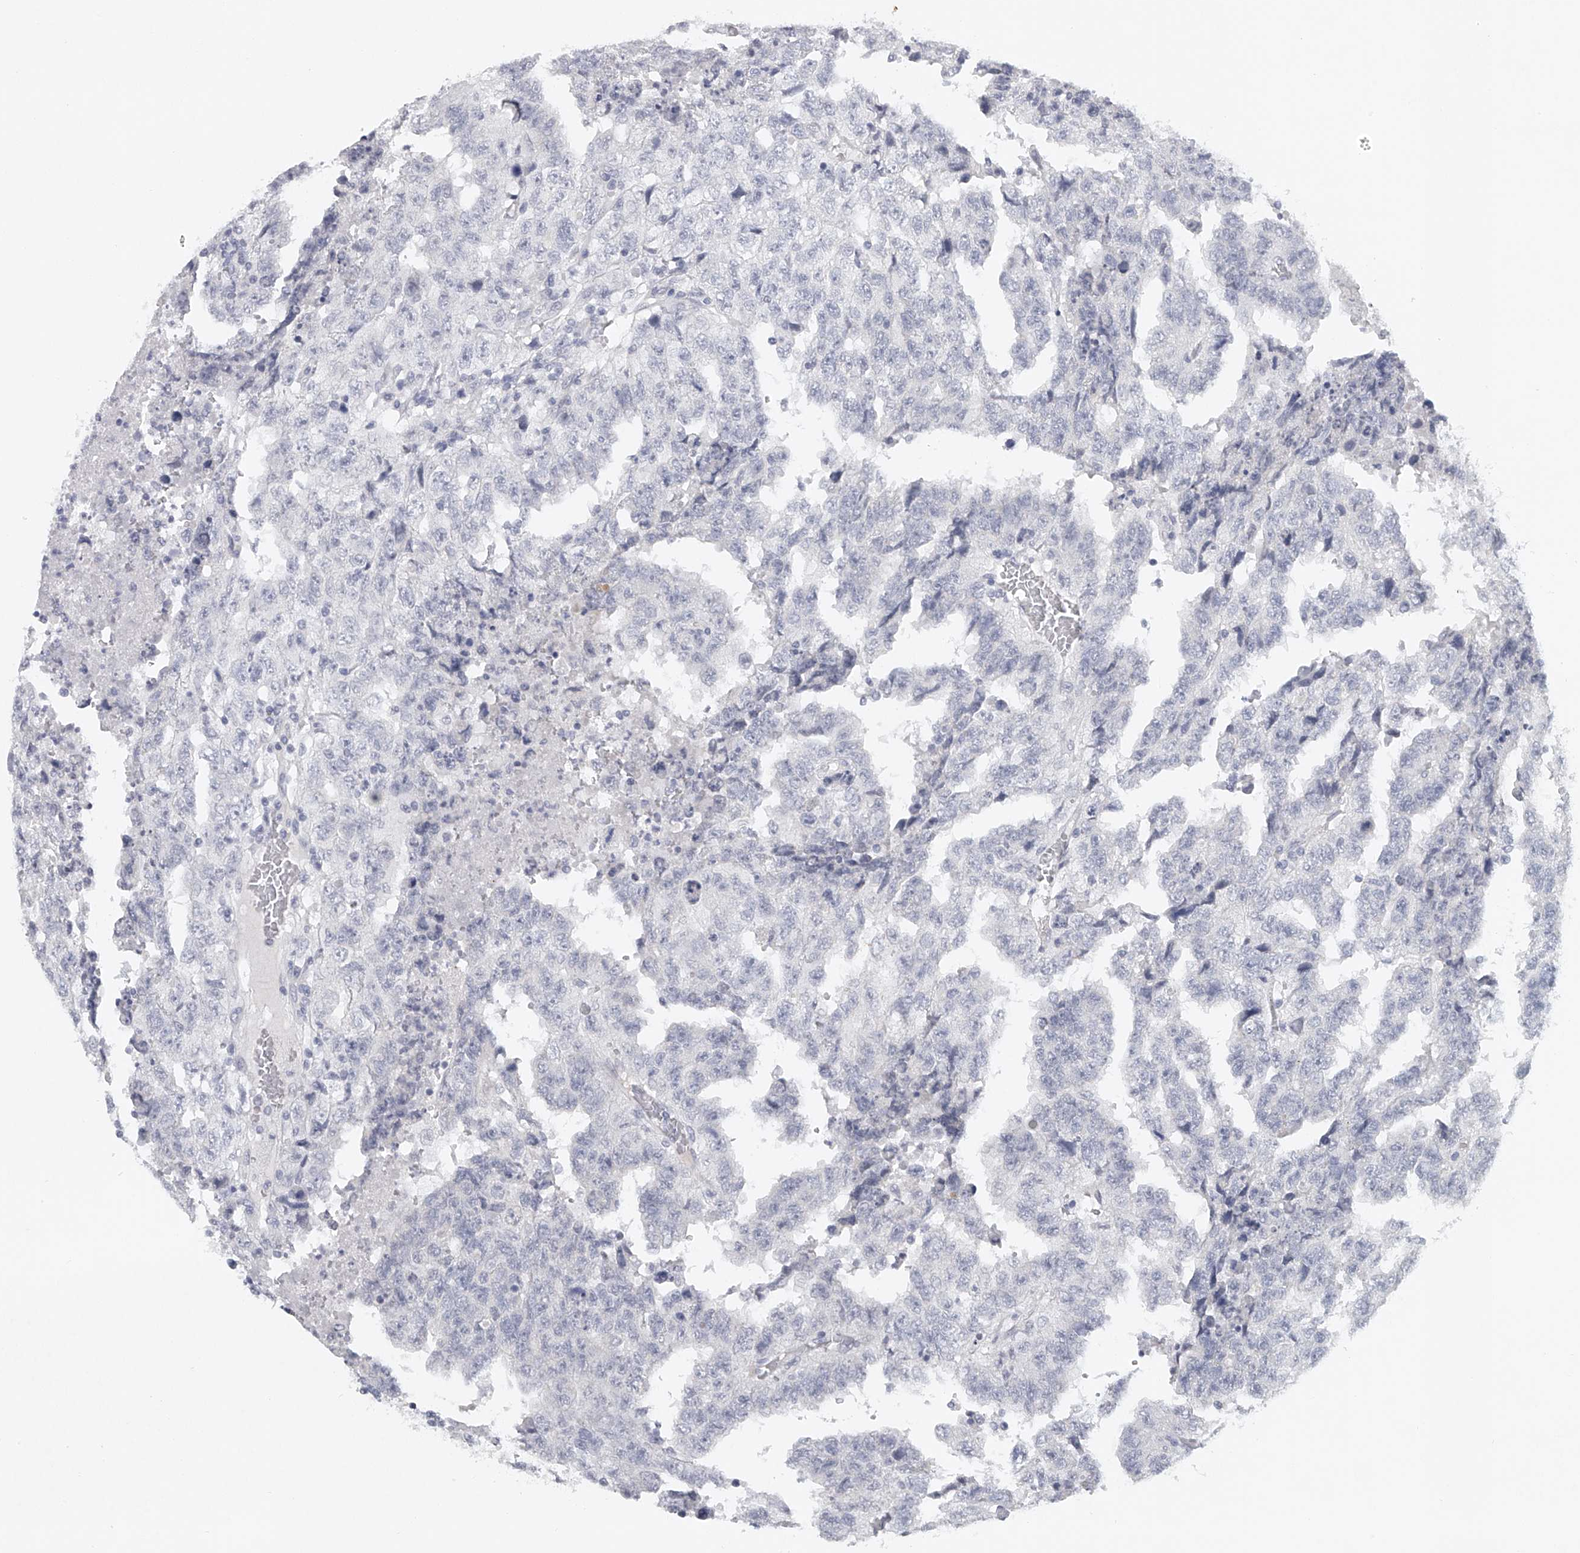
{"staining": {"intensity": "negative", "quantity": "none", "location": "none"}, "tissue": "testis cancer", "cell_type": "Tumor cells", "image_type": "cancer", "snomed": [{"axis": "morphology", "description": "Necrosis, NOS"}, {"axis": "morphology", "description": "Carcinoma, Embryonal, NOS"}, {"axis": "topography", "description": "Testis"}], "caption": "Testis cancer was stained to show a protein in brown. There is no significant expression in tumor cells.", "gene": "FAT2", "patient": {"sex": "male", "age": 19}}